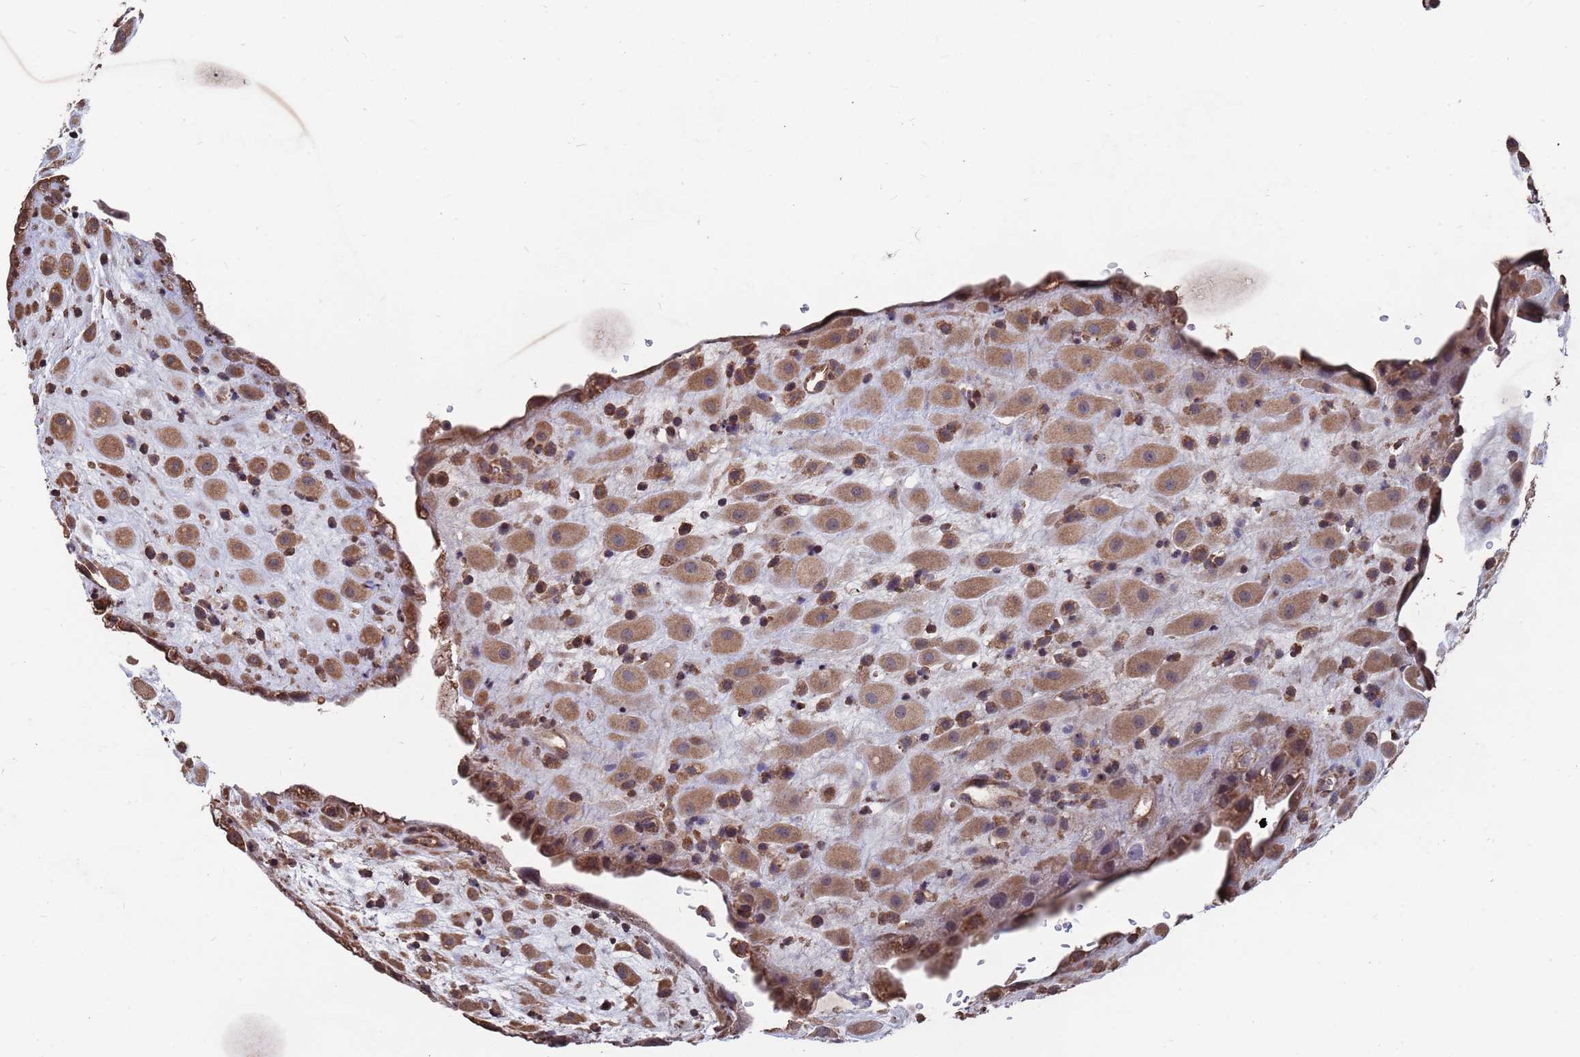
{"staining": {"intensity": "moderate", "quantity": ">75%", "location": "cytoplasmic/membranous"}, "tissue": "placenta", "cell_type": "Decidual cells", "image_type": "normal", "snomed": [{"axis": "morphology", "description": "Normal tissue, NOS"}, {"axis": "topography", "description": "Placenta"}], "caption": "Immunohistochemical staining of unremarkable placenta demonstrates >75% levels of moderate cytoplasmic/membranous protein staining in about >75% of decidual cells. (DAB (3,3'-diaminobenzidine) IHC, brown staining for protein, blue staining for nuclei).", "gene": "CFAP119", "patient": {"sex": "female", "age": 35}}